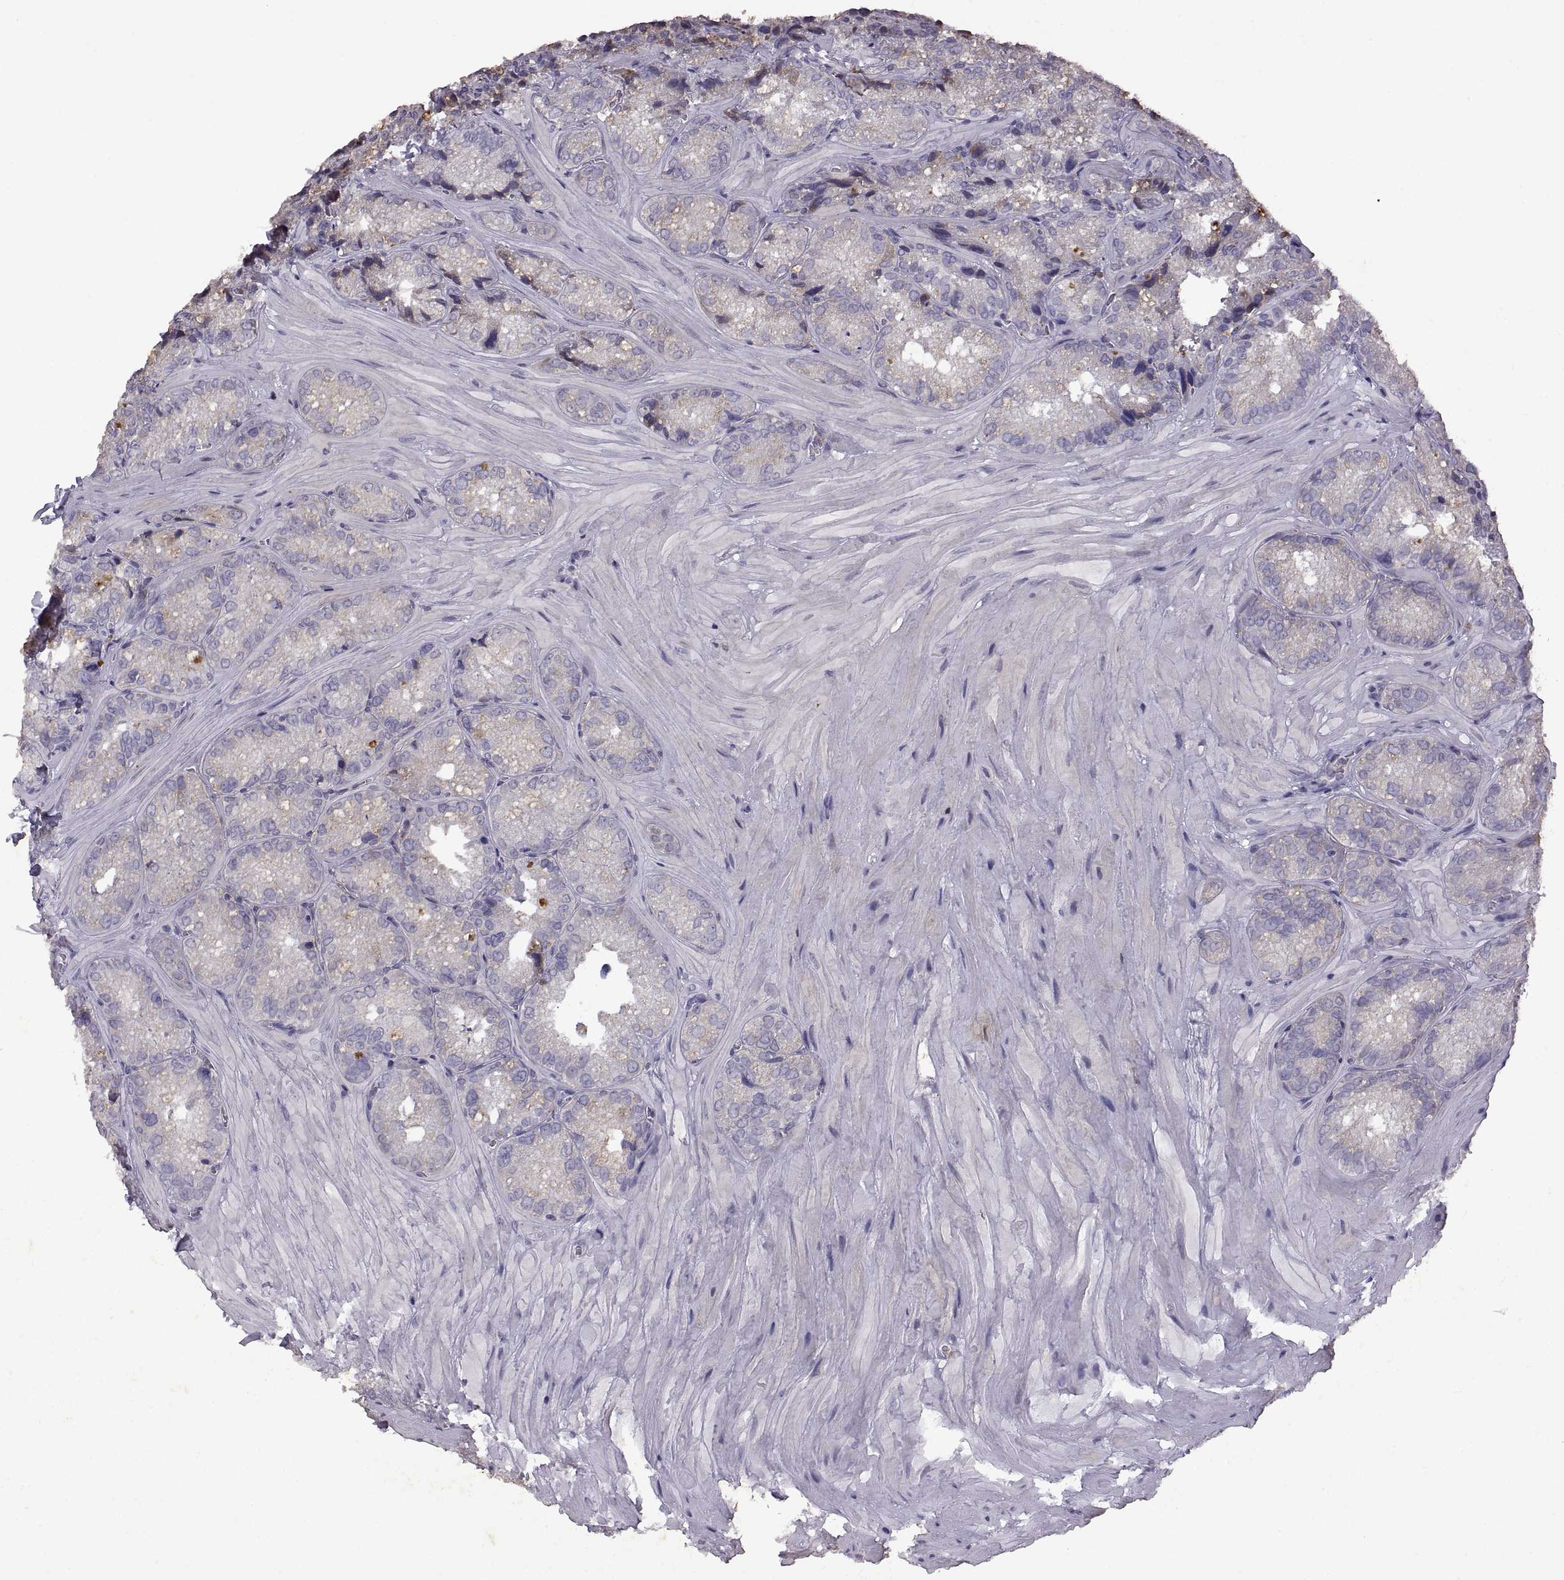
{"staining": {"intensity": "negative", "quantity": "none", "location": "none"}, "tissue": "seminal vesicle", "cell_type": "Glandular cells", "image_type": "normal", "snomed": [{"axis": "morphology", "description": "Normal tissue, NOS"}, {"axis": "topography", "description": "Seminal veicle"}], "caption": "Glandular cells are negative for protein expression in unremarkable human seminal vesicle. (Immunohistochemistry, brightfield microscopy, high magnification).", "gene": "DEFB136", "patient": {"sex": "male", "age": 57}}